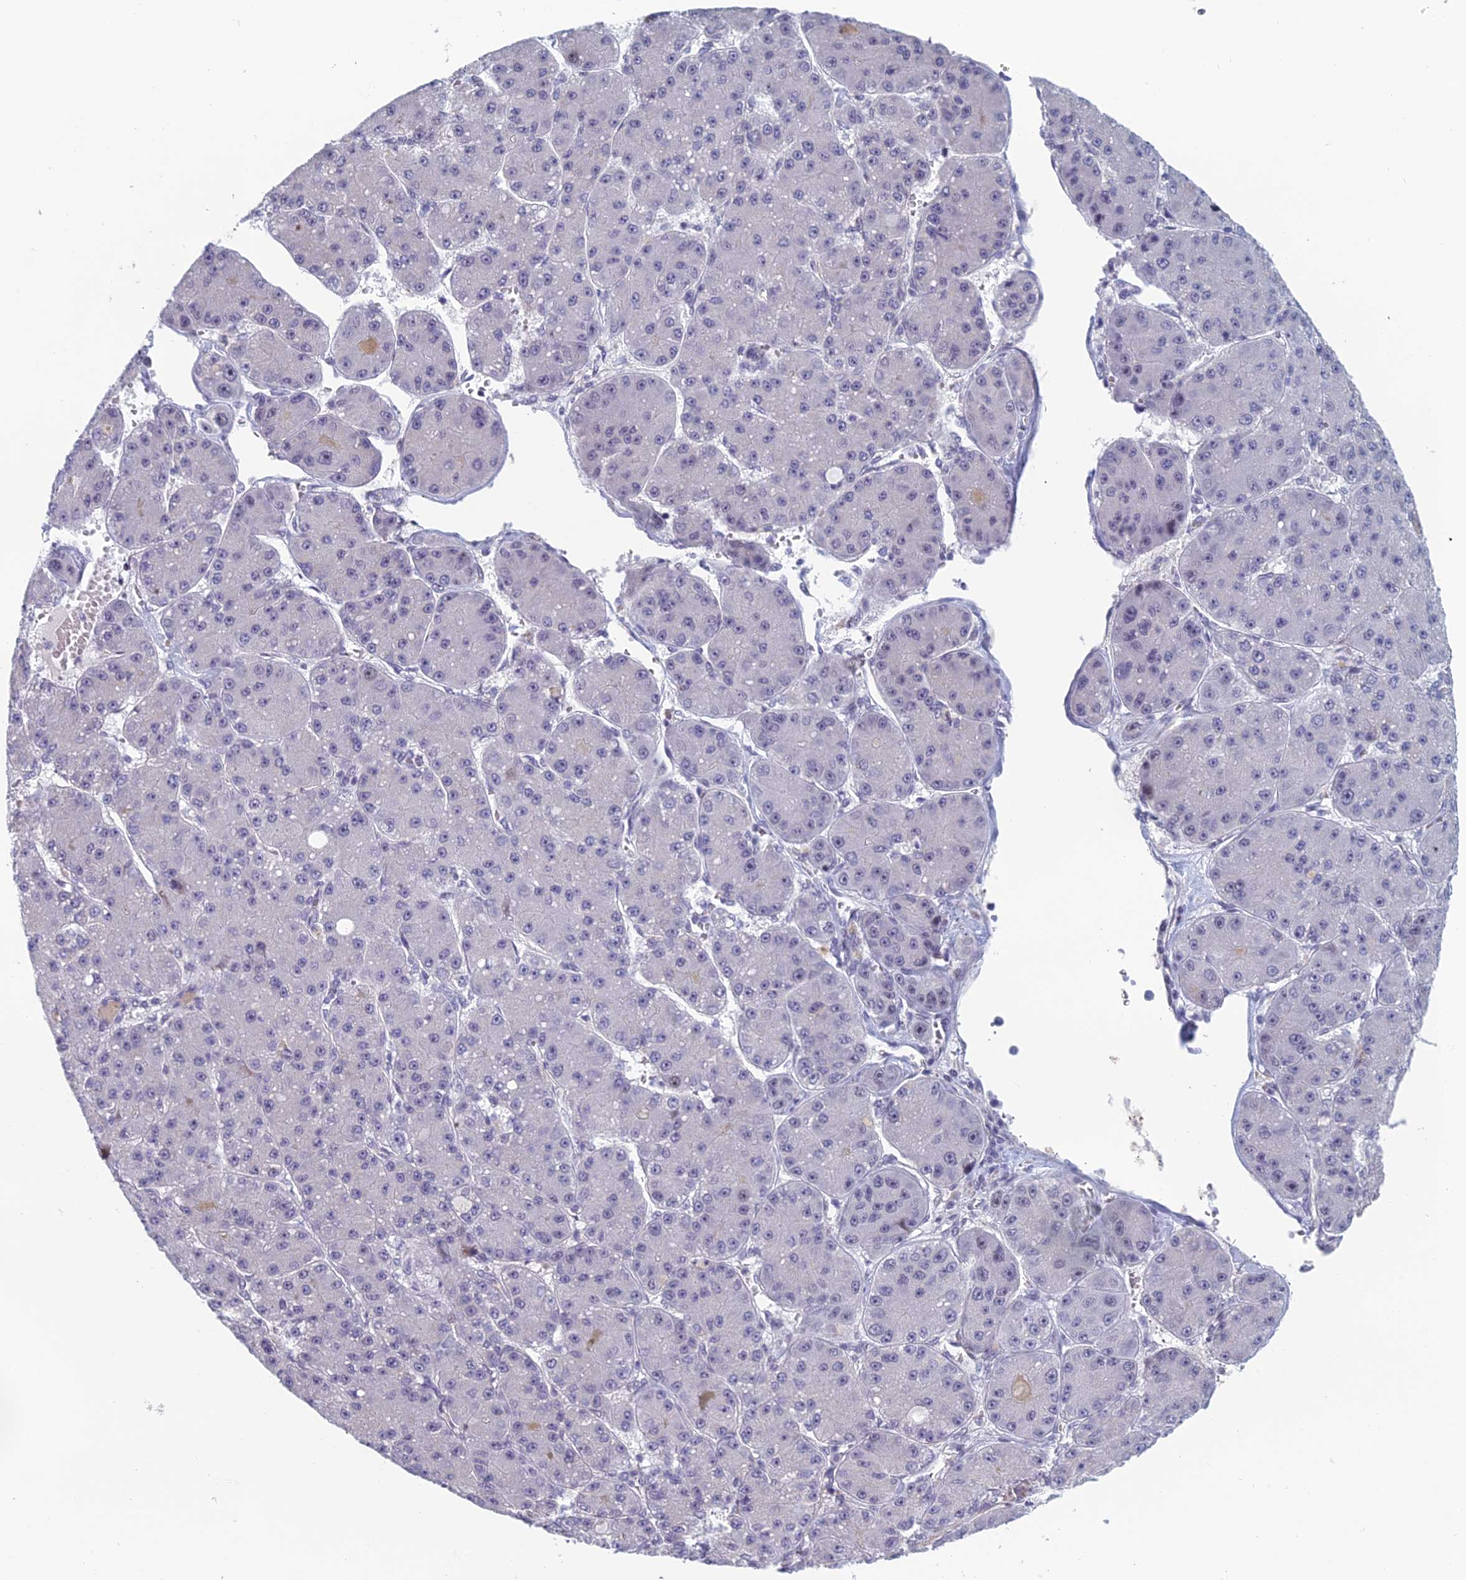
{"staining": {"intensity": "negative", "quantity": "none", "location": "none"}, "tissue": "liver cancer", "cell_type": "Tumor cells", "image_type": "cancer", "snomed": [{"axis": "morphology", "description": "Carcinoma, Hepatocellular, NOS"}, {"axis": "topography", "description": "Liver"}], "caption": "Liver cancer was stained to show a protein in brown. There is no significant staining in tumor cells.", "gene": "RGS17", "patient": {"sex": "male", "age": 67}}